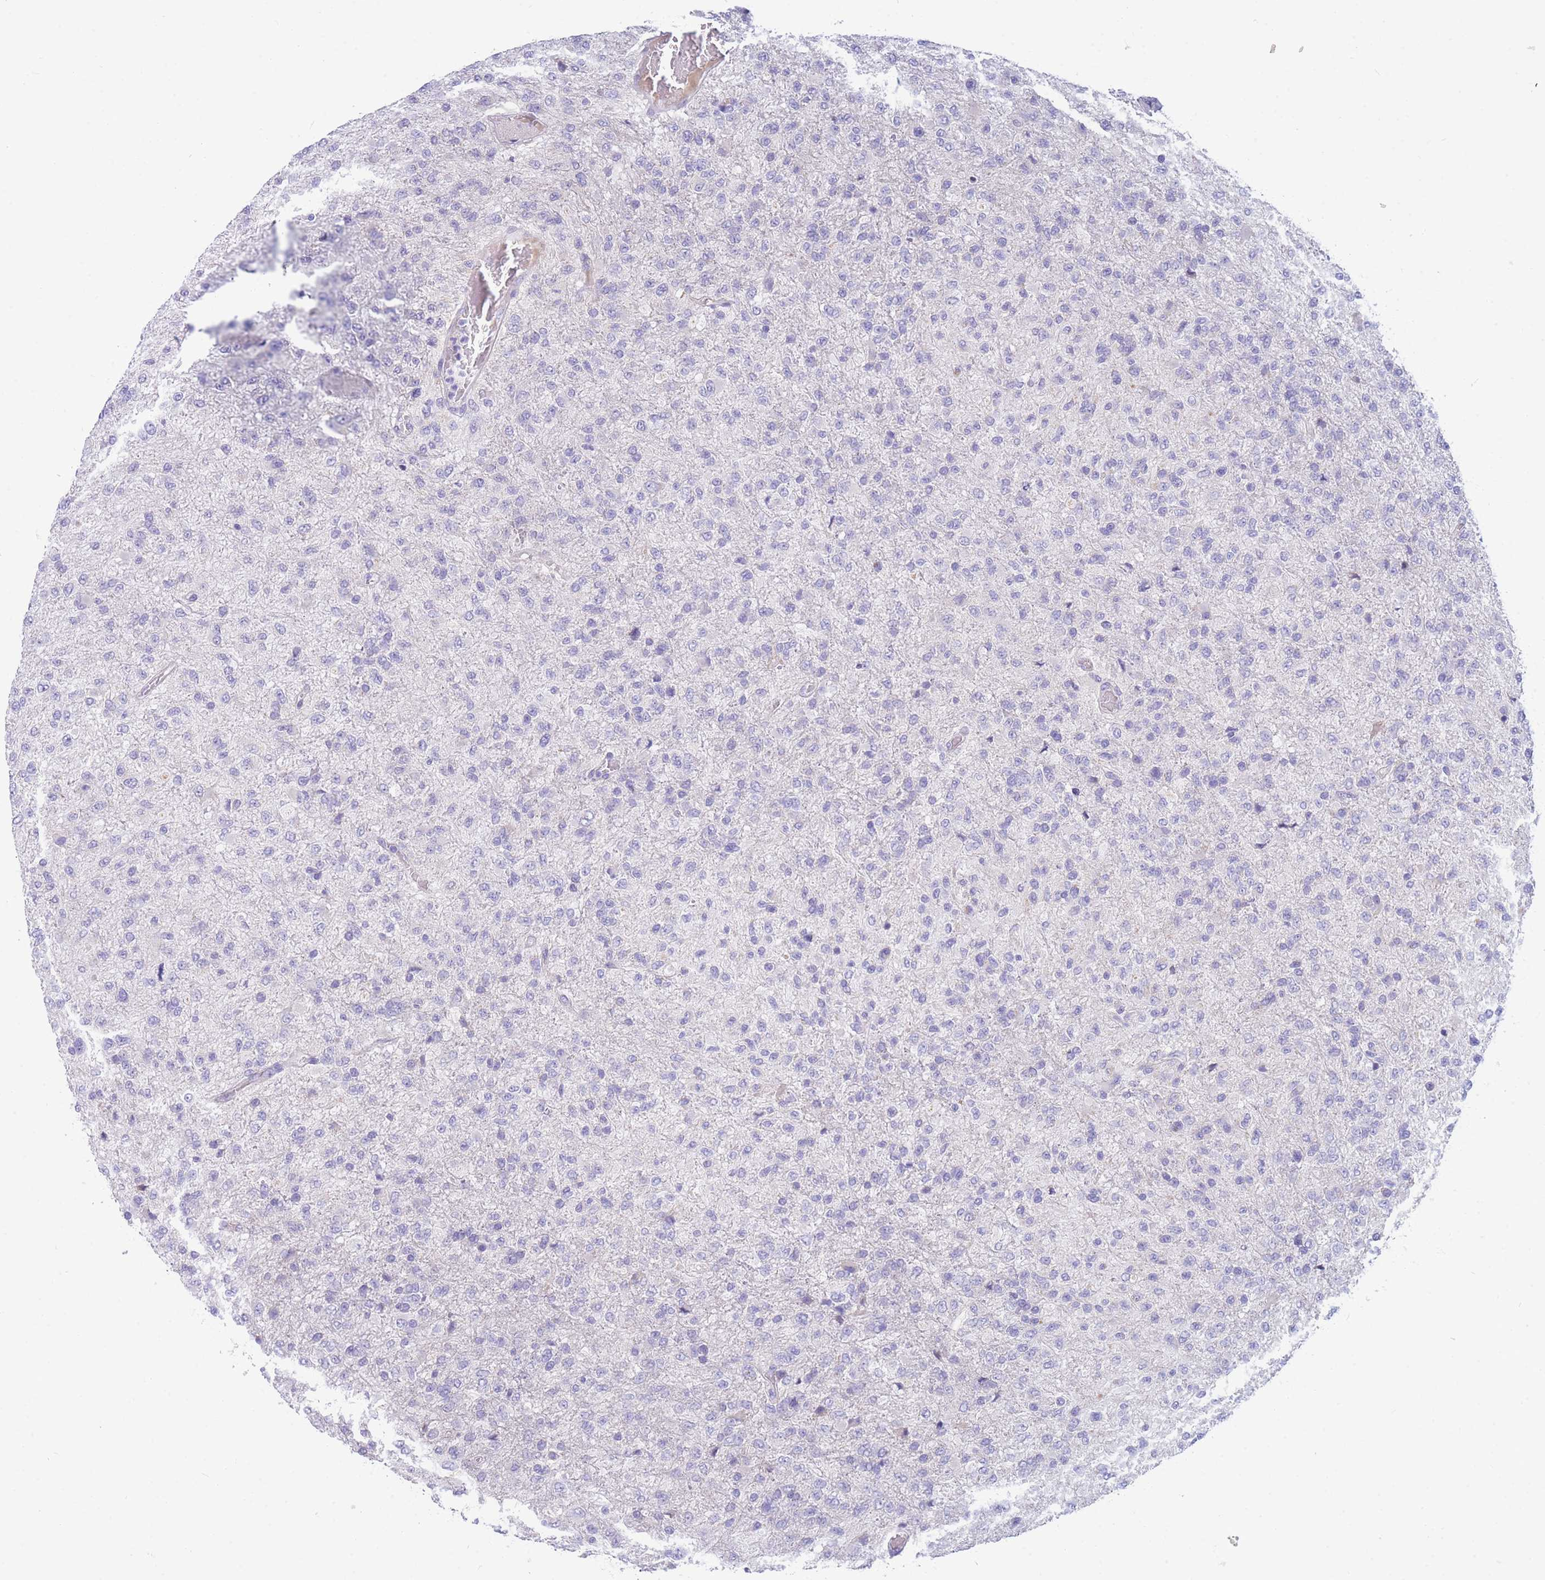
{"staining": {"intensity": "negative", "quantity": "none", "location": "none"}, "tissue": "glioma", "cell_type": "Tumor cells", "image_type": "cancer", "snomed": [{"axis": "morphology", "description": "Glioma, malignant, High grade"}, {"axis": "topography", "description": "Brain"}], "caption": "Tumor cells are negative for brown protein staining in malignant glioma (high-grade). The staining is performed using DAB (3,3'-diaminobenzidine) brown chromogen with nuclei counter-stained in using hematoxylin.", "gene": "DHRS11", "patient": {"sex": "female", "age": 74}}